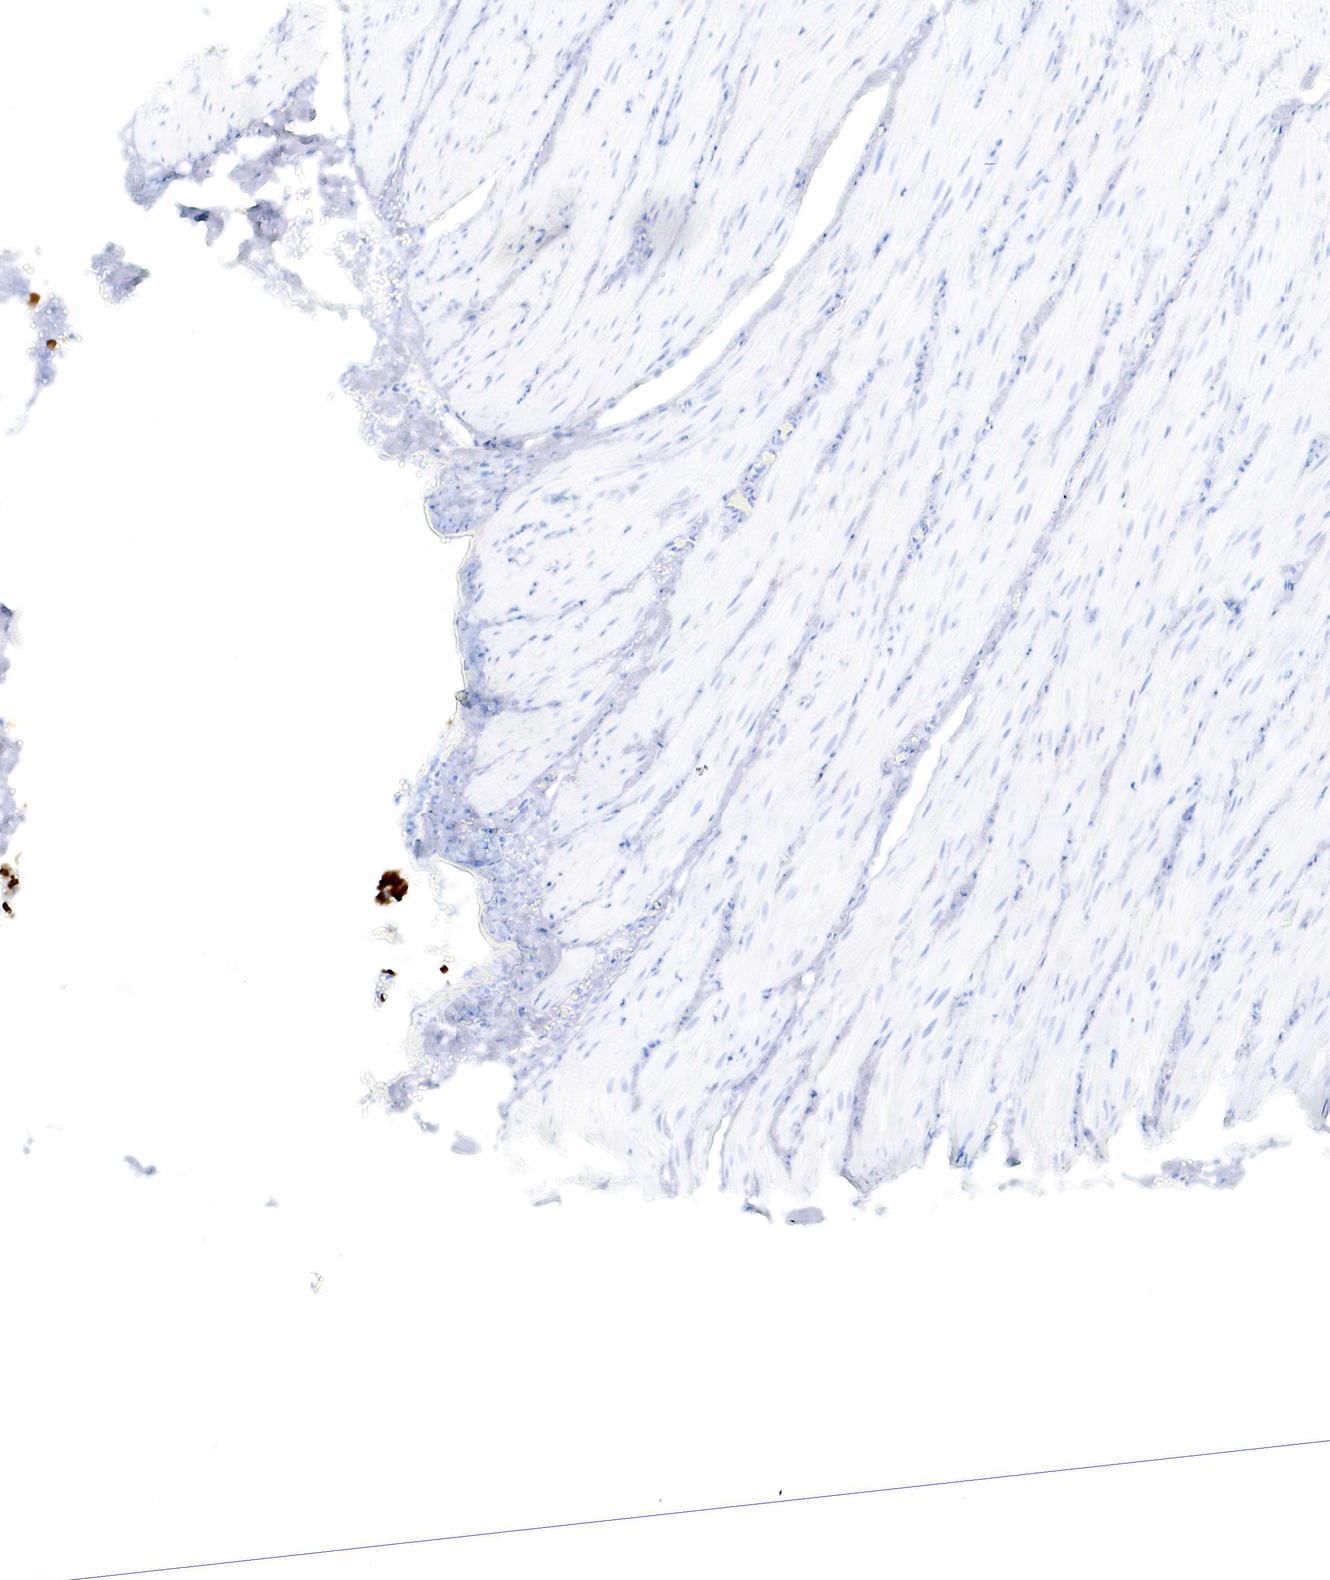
{"staining": {"intensity": "negative", "quantity": "none", "location": "none"}, "tissue": "smooth muscle", "cell_type": "Smooth muscle cells", "image_type": "normal", "snomed": [{"axis": "morphology", "description": "Normal tissue, NOS"}, {"axis": "topography", "description": "Duodenum"}], "caption": "The image demonstrates no significant positivity in smooth muscle cells of smooth muscle.", "gene": "KRT19", "patient": {"sex": "male", "age": 63}}